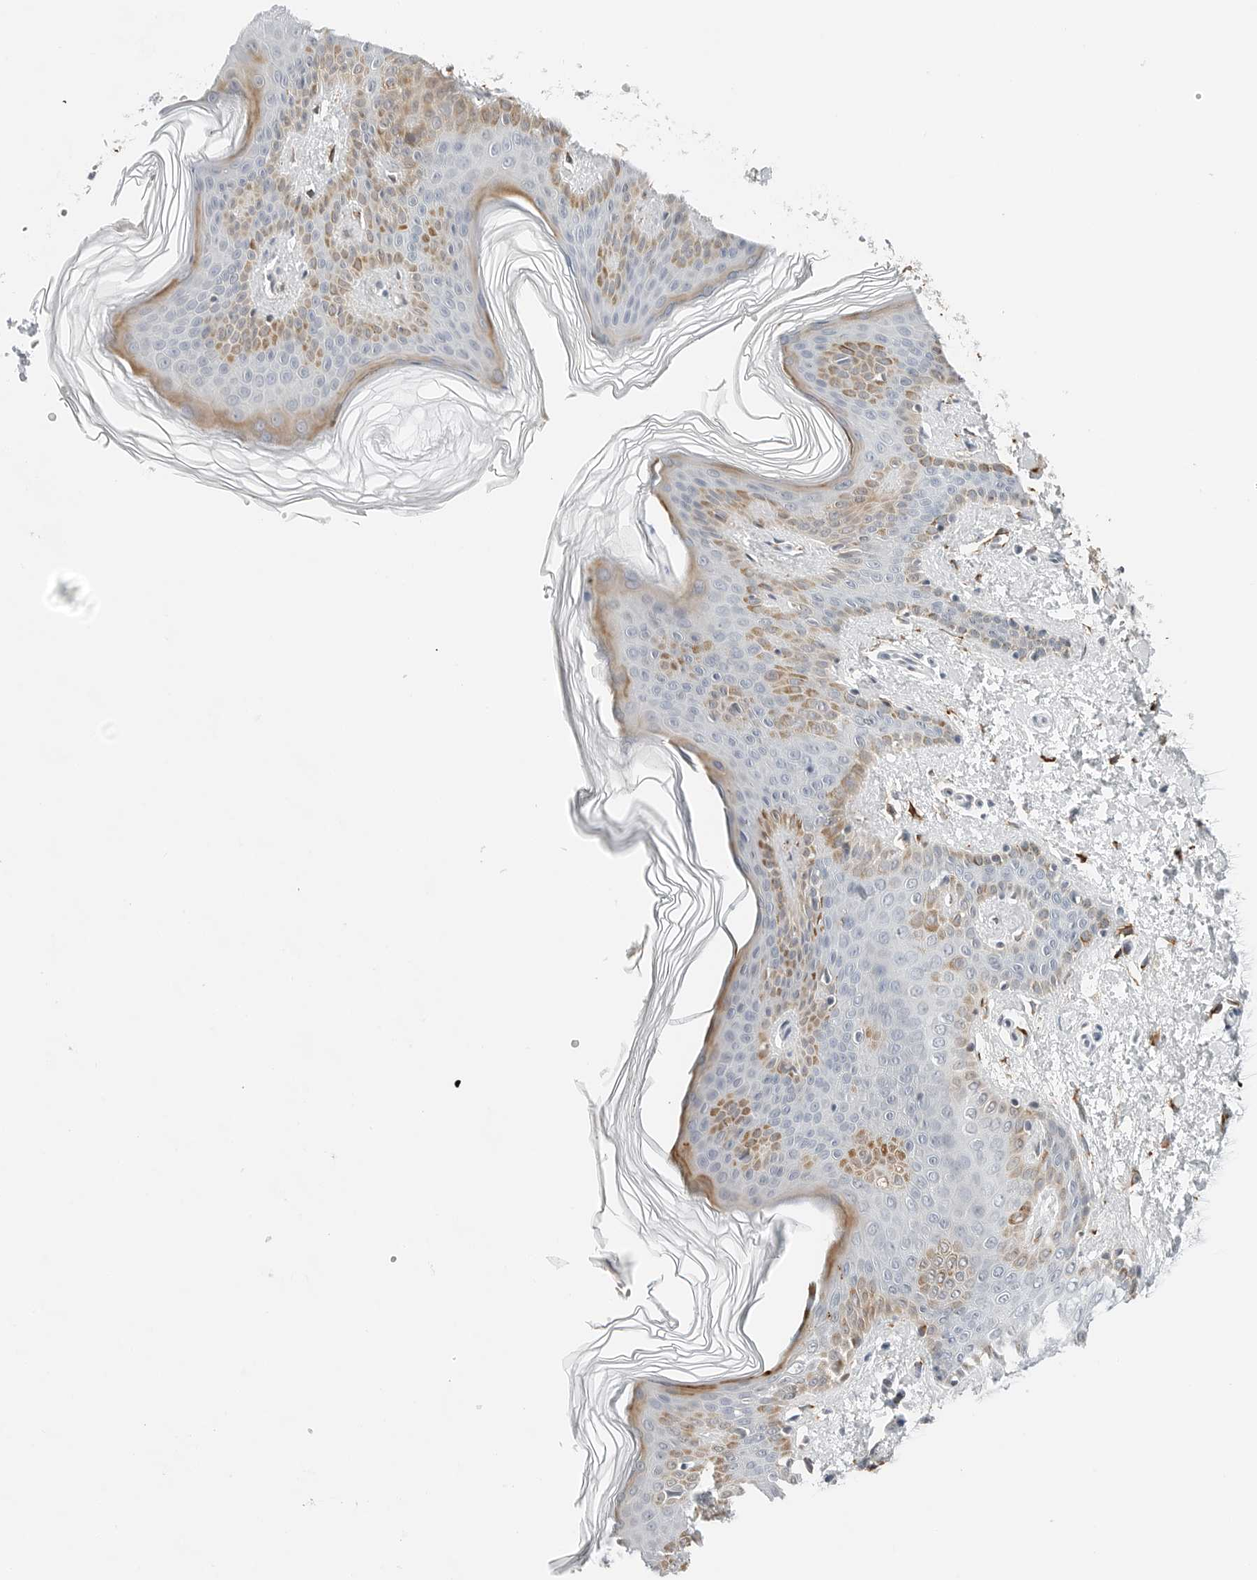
{"staining": {"intensity": "strong", "quantity": ">75%", "location": "cytoplasmic/membranous"}, "tissue": "skin", "cell_type": "Fibroblasts", "image_type": "normal", "snomed": [{"axis": "morphology", "description": "Normal tissue, NOS"}, {"axis": "morphology", "description": "Neoplasm, benign, NOS"}, {"axis": "topography", "description": "Skin"}, {"axis": "topography", "description": "Soft tissue"}], "caption": "Unremarkable skin demonstrates strong cytoplasmic/membranous positivity in about >75% of fibroblasts, visualized by immunohistochemistry.", "gene": "P4HA2", "patient": {"sex": "male", "age": 26}}